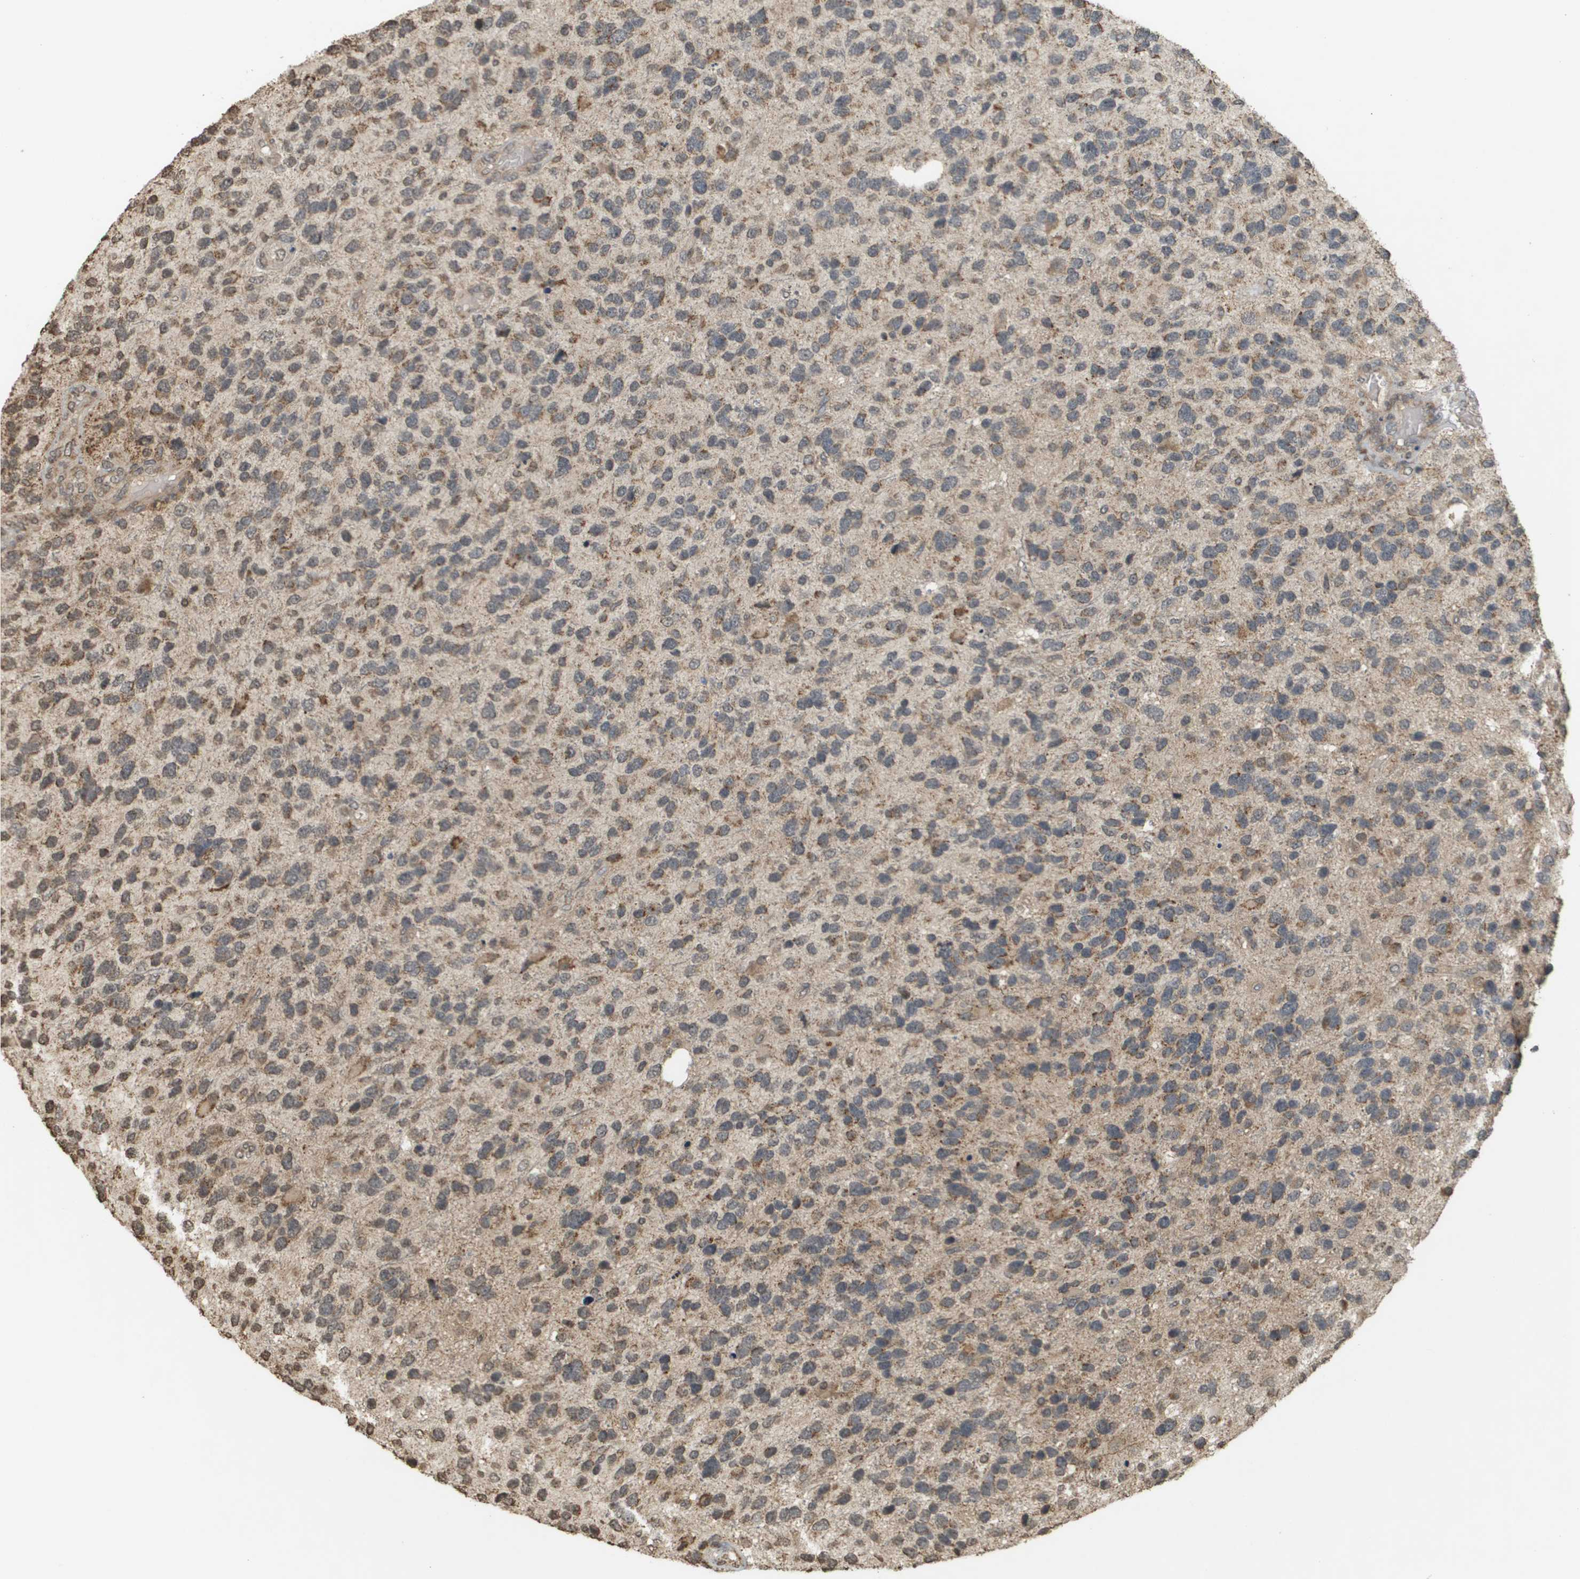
{"staining": {"intensity": "moderate", "quantity": "25%-75%", "location": "cytoplasmic/membranous"}, "tissue": "glioma", "cell_type": "Tumor cells", "image_type": "cancer", "snomed": [{"axis": "morphology", "description": "Glioma, malignant, High grade"}, {"axis": "topography", "description": "Brain"}], "caption": "Human glioma stained with a protein marker shows moderate staining in tumor cells.", "gene": "RAB21", "patient": {"sex": "female", "age": 58}}